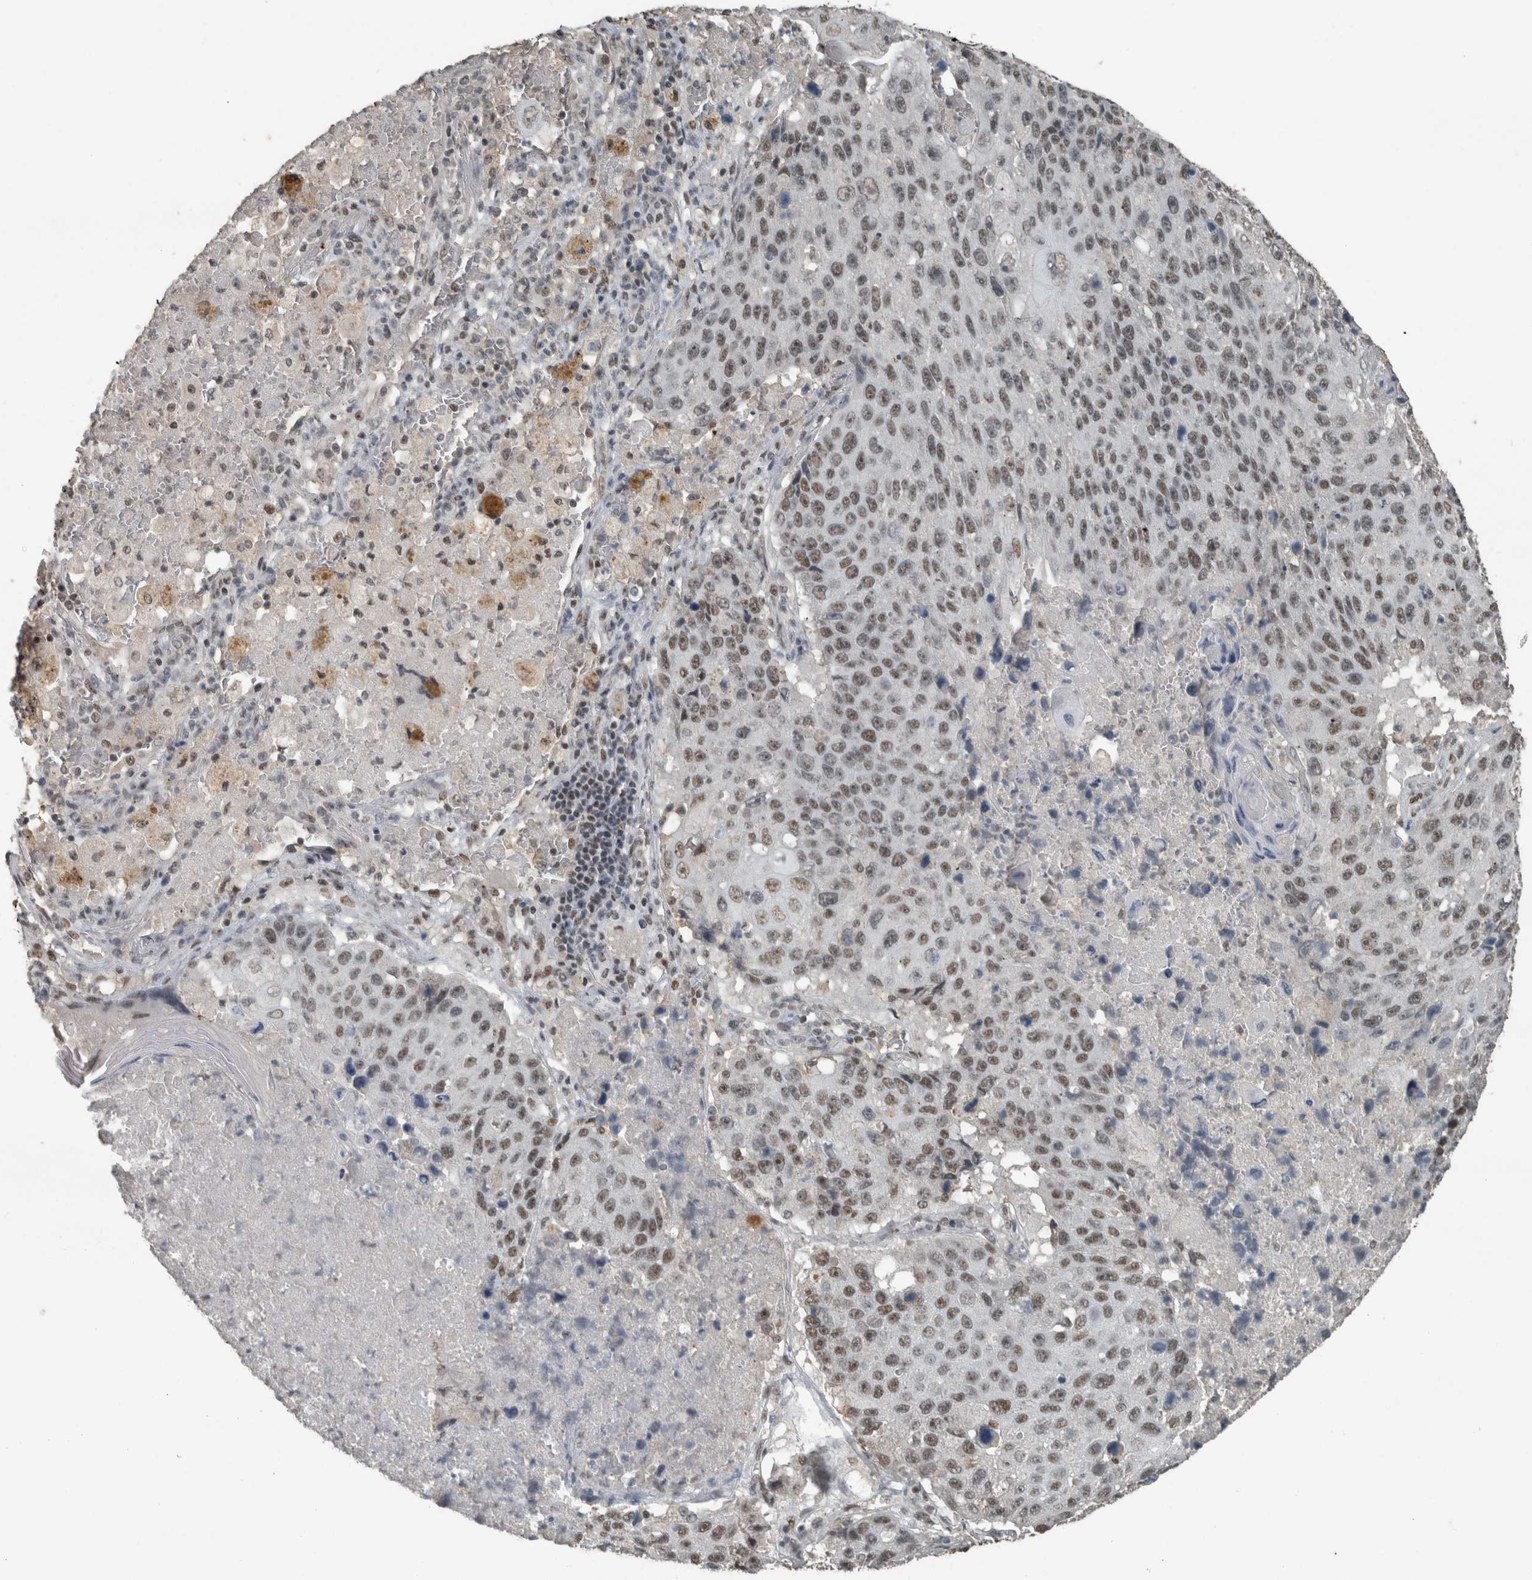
{"staining": {"intensity": "moderate", "quantity": ">75%", "location": "nuclear"}, "tissue": "lung cancer", "cell_type": "Tumor cells", "image_type": "cancer", "snomed": [{"axis": "morphology", "description": "Squamous cell carcinoma, NOS"}, {"axis": "topography", "description": "Lung"}], "caption": "Human lung squamous cell carcinoma stained with a protein marker exhibits moderate staining in tumor cells.", "gene": "ZNF24", "patient": {"sex": "male", "age": 61}}